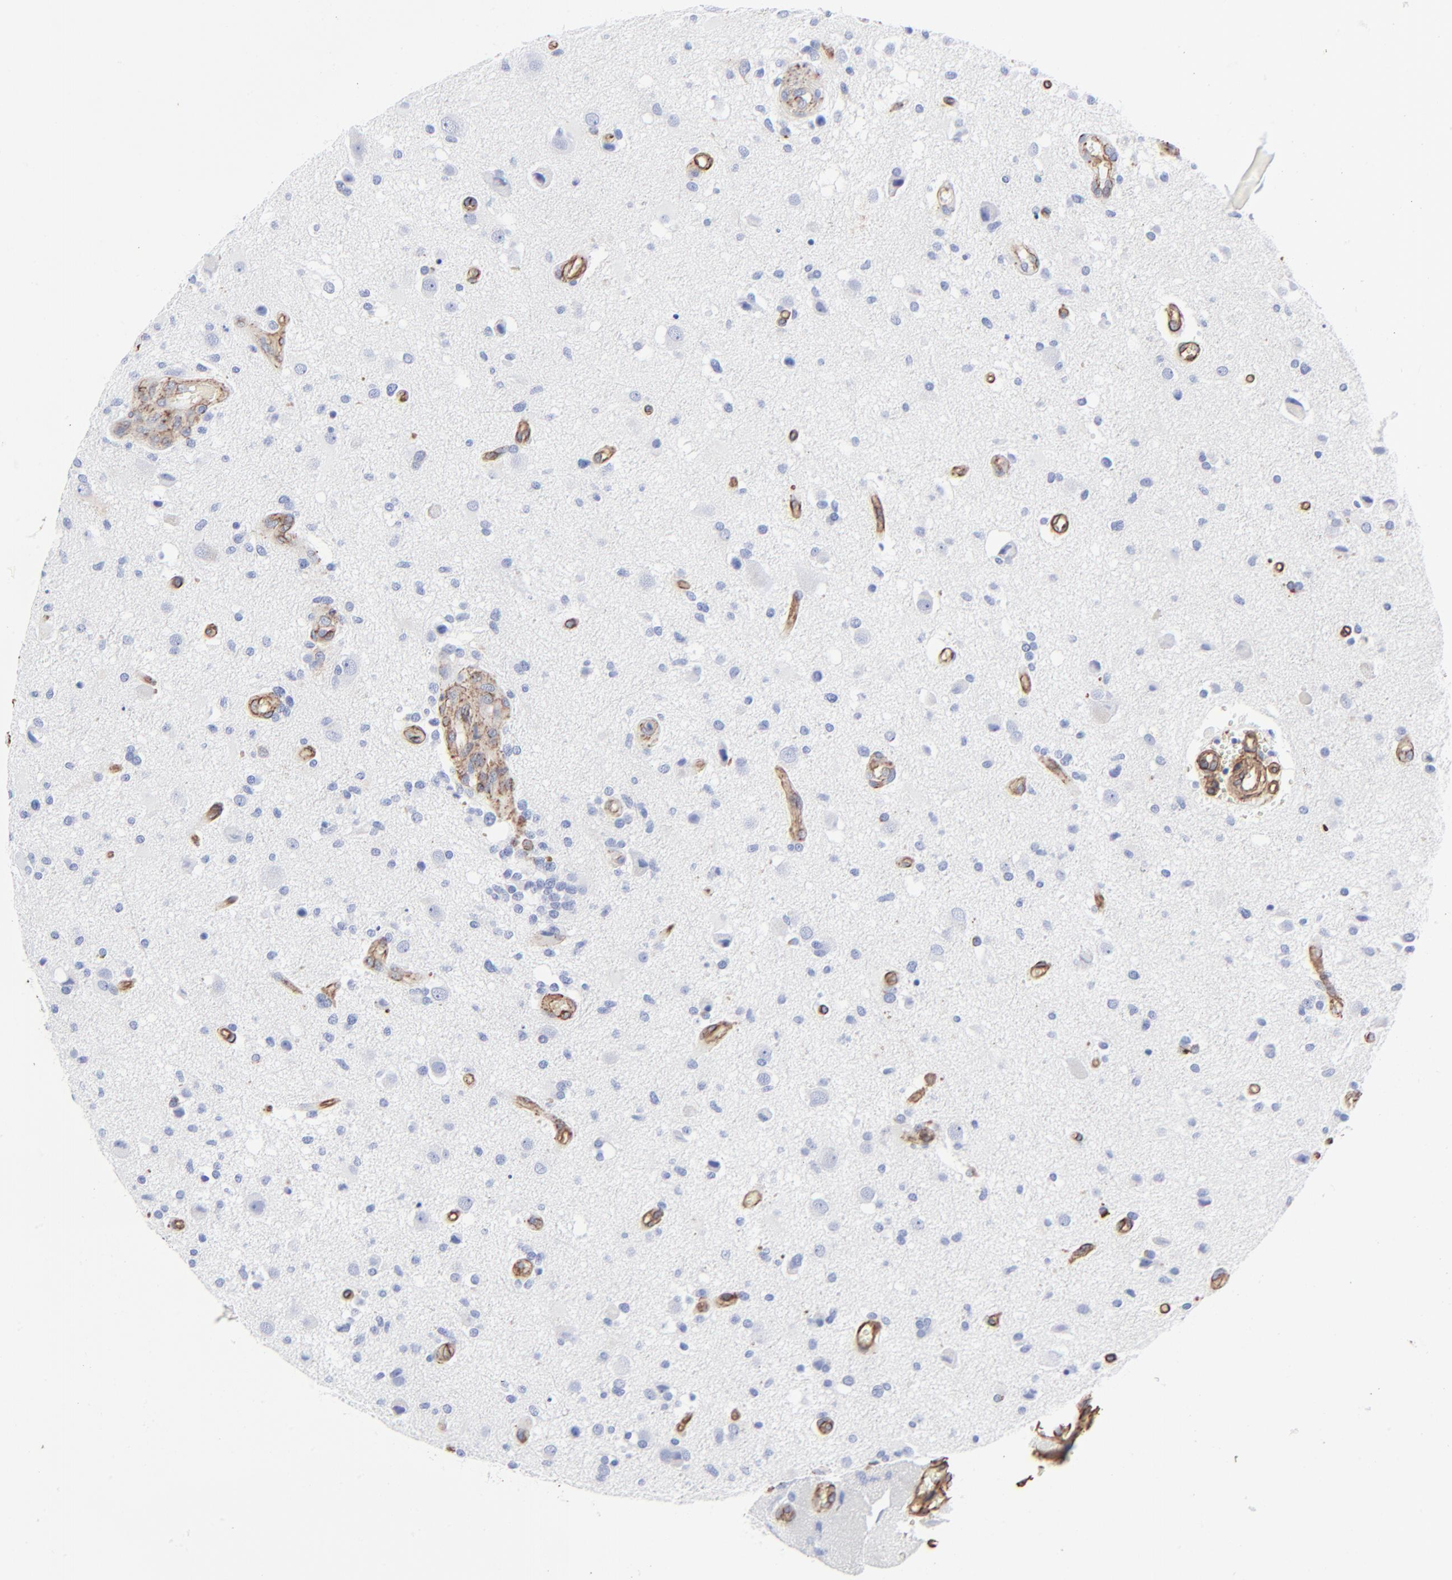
{"staining": {"intensity": "negative", "quantity": "none", "location": "none"}, "tissue": "glioma", "cell_type": "Tumor cells", "image_type": "cancer", "snomed": [{"axis": "morphology", "description": "Normal tissue, NOS"}, {"axis": "morphology", "description": "Glioma, malignant, High grade"}, {"axis": "topography", "description": "Cerebral cortex"}], "caption": "Histopathology image shows no significant protein staining in tumor cells of glioma.", "gene": "CAV1", "patient": {"sex": "male", "age": 75}}